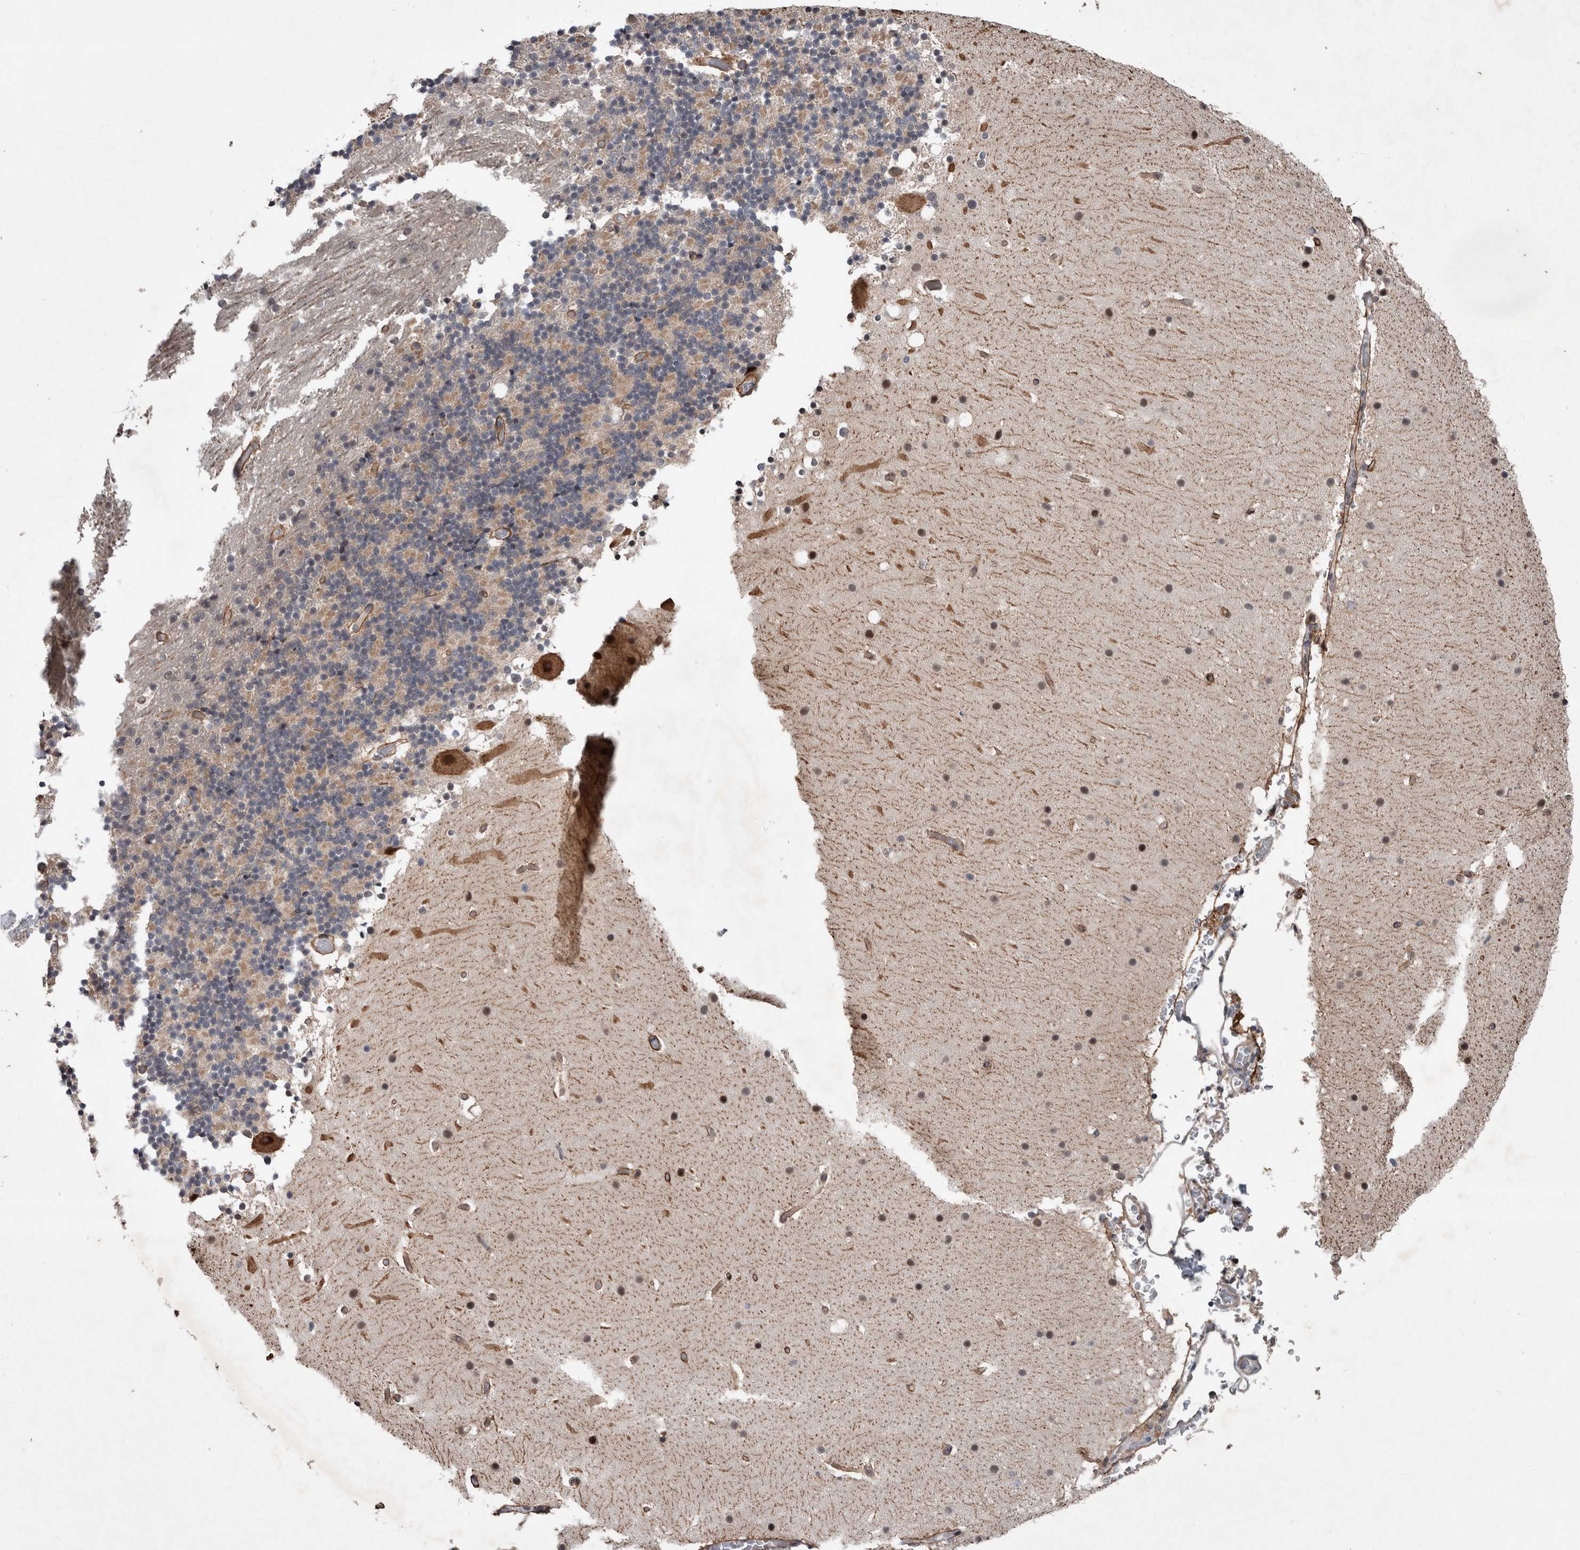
{"staining": {"intensity": "weak", "quantity": "25%-75%", "location": "cytoplasmic/membranous"}, "tissue": "cerebellum", "cell_type": "Cells in granular layer", "image_type": "normal", "snomed": [{"axis": "morphology", "description": "Normal tissue, NOS"}, {"axis": "topography", "description": "Cerebellum"}], "caption": "Benign cerebellum exhibits weak cytoplasmic/membranous positivity in about 25%-75% of cells in granular layer.", "gene": "GIMAP6", "patient": {"sex": "male", "age": 57}}